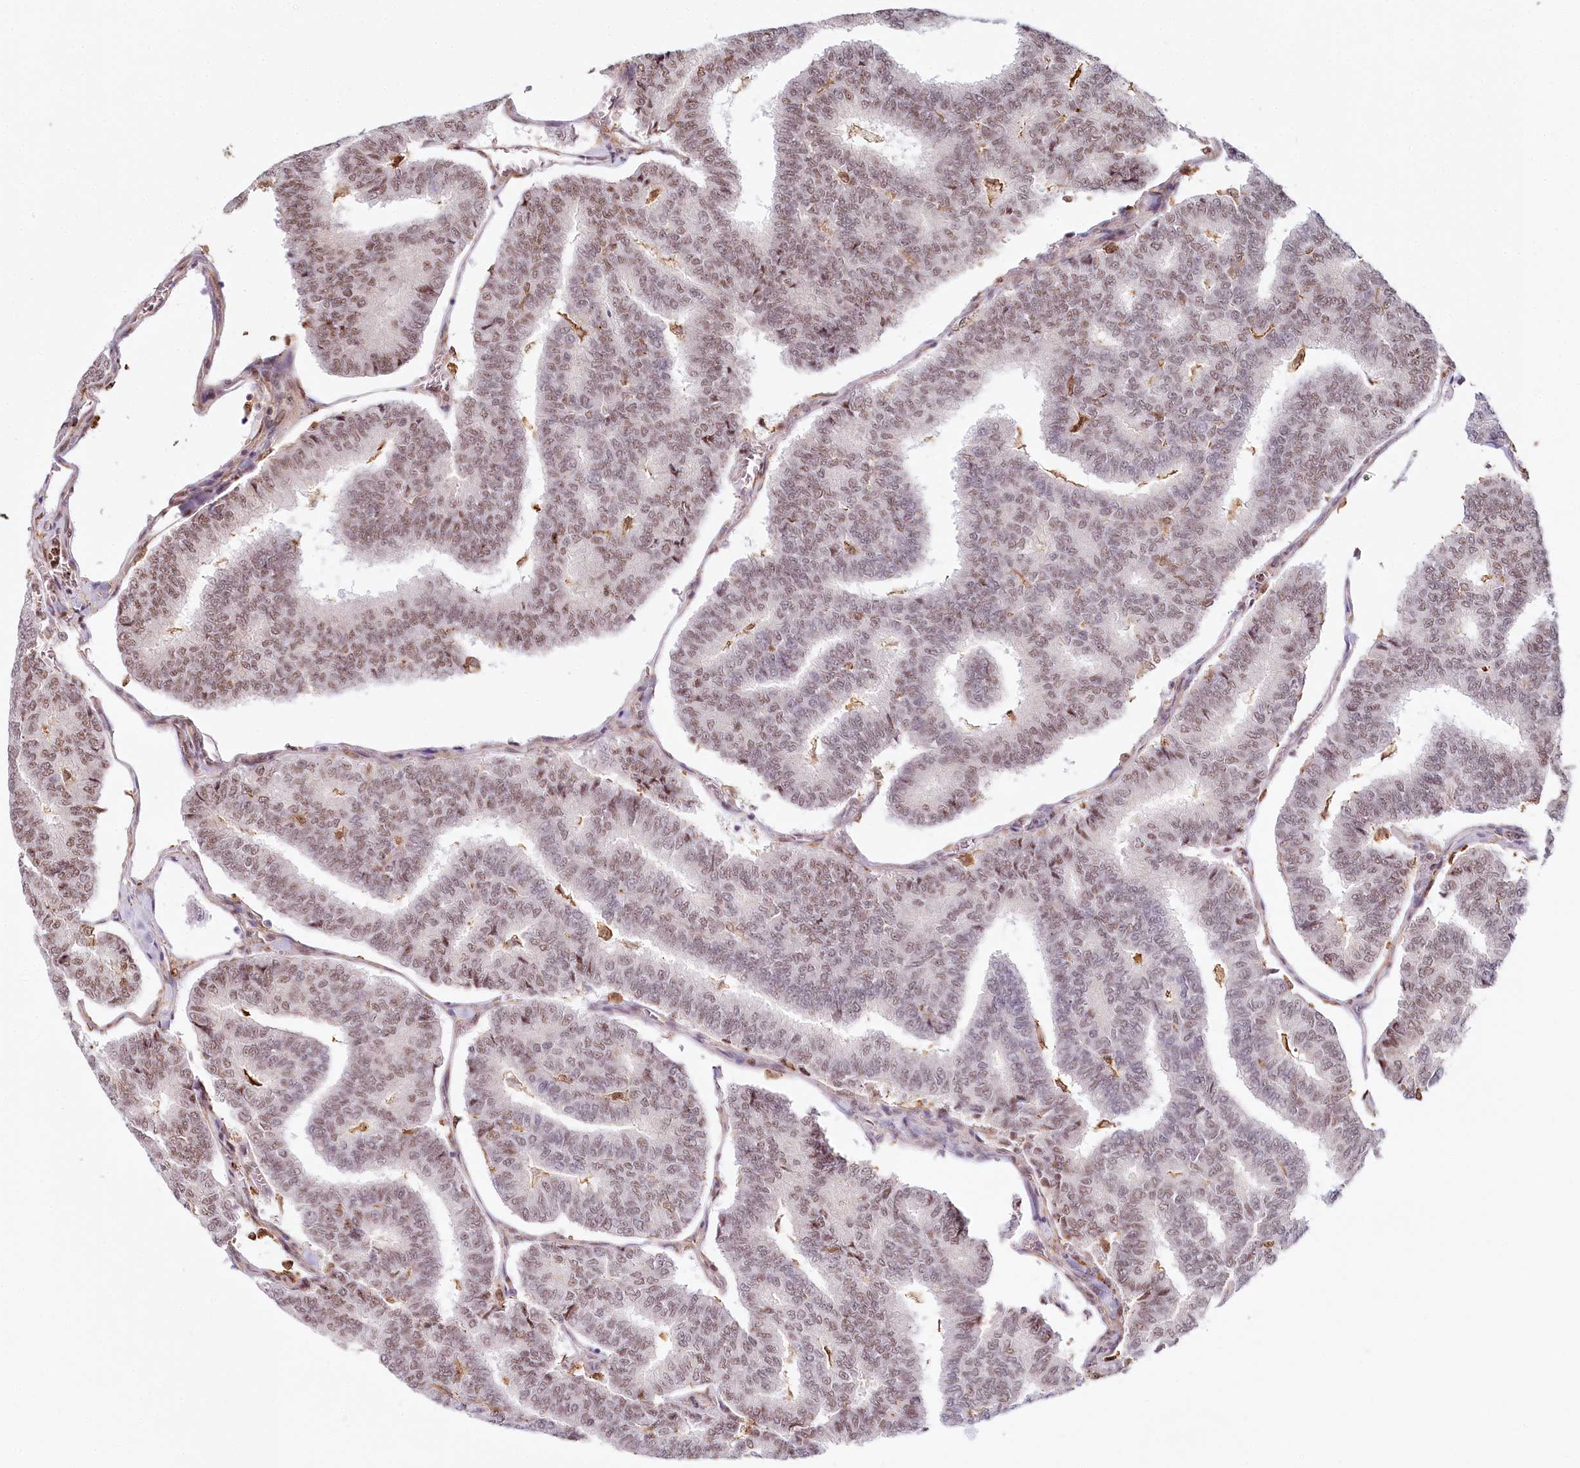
{"staining": {"intensity": "weak", "quantity": "25%-75%", "location": "nuclear"}, "tissue": "thyroid cancer", "cell_type": "Tumor cells", "image_type": "cancer", "snomed": [{"axis": "morphology", "description": "Papillary adenocarcinoma, NOS"}, {"axis": "topography", "description": "Thyroid gland"}], "caption": "Brown immunohistochemical staining in papillary adenocarcinoma (thyroid) exhibits weak nuclear positivity in approximately 25%-75% of tumor cells.", "gene": "TUBGCP2", "patient": {"sex": "female", "age": 35}}